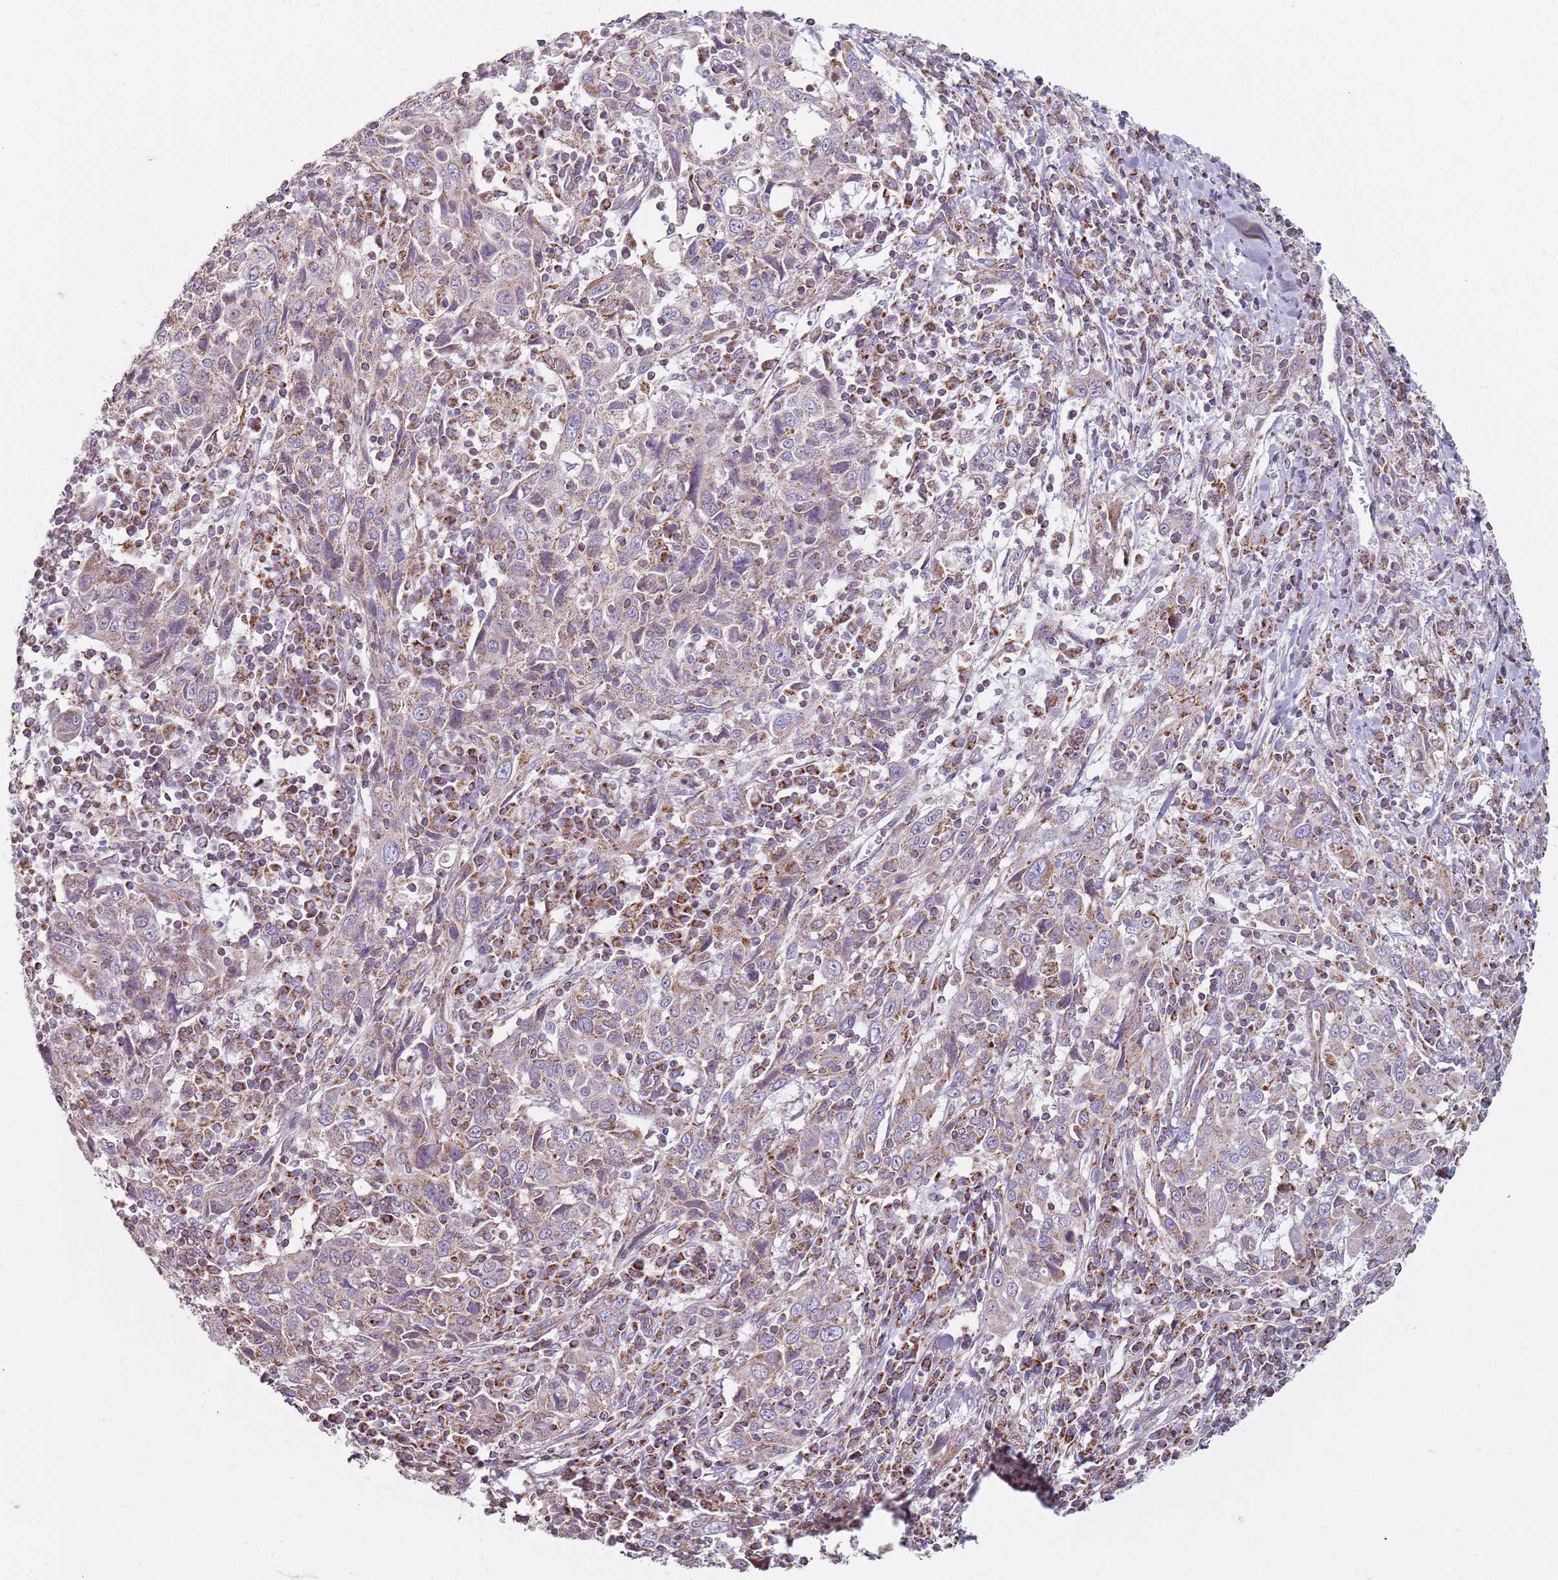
{"staining": {"intensity": "weak", "quantity": "25%-75%", "location": "cytoplasmic/membranous"}, "tissue": "cervical cancer", "cell_type": "Tumor cells", "image_type": "cancer", "snomed": [{"axis": "morphology", "description": "Squamous cell carcinoma, NOS"}, {"axis": "topography", "description": "Cervix"}], "caption": "IHC staining of squamous cell carcinoma (cervical), which shows low levels of weak cytoplasmic/membranous staining in about 25%-75% of tumor cells indicating weak cytoplasmic/membranous protein staining. The staining was performed using DAB (3,3'-diaminobenzidine) (brown) for protein detection and nuclei were counterstained in hematoxylin (blue).", "gene": "GAS8", "patient": {"sex": "female", "age": 46}}